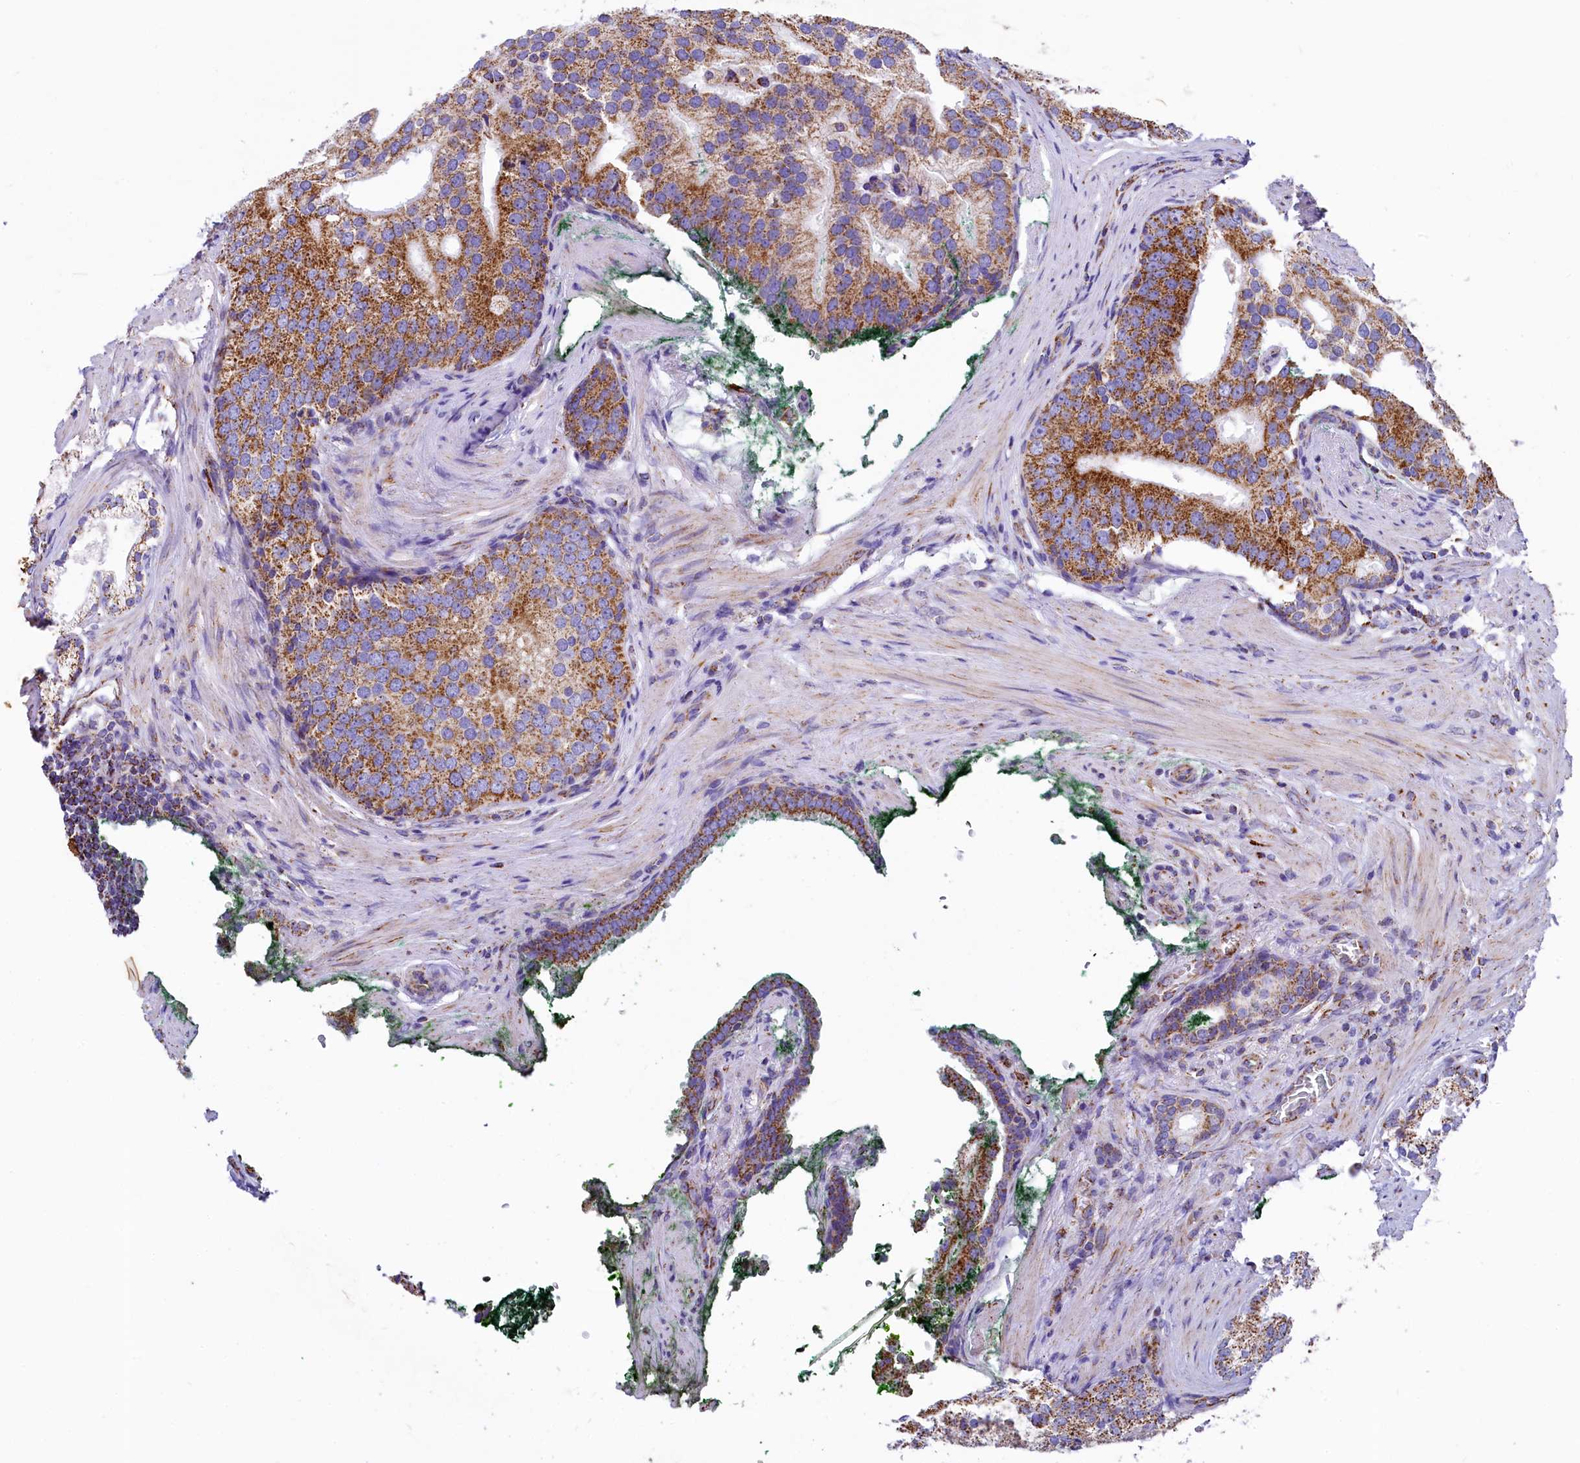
{"staining": {"intensity": "moderate", "quantity": ">75%", "location": "cytoplasmic/membranous"}, "tissue": "prostate cancer", "cell_type": "Tumor cells", "image_type": "cancer", "snomed": [{"axis": "morphology", "description": "Adenocarcinoma, Low grade"}, {"axis": "topography", "description": "Prostate"}], "caption": "Immunohistochemistry (IHC) image of low-grade adenocarcinoma (prostate) stained for a protein (brown), which exhibits medium levels of moderate cytoplasmic/membranous staining in approximately >75% of tumor cells.", "gene": "IDH3A", "patient": {"sex": "male", "age": 71}}